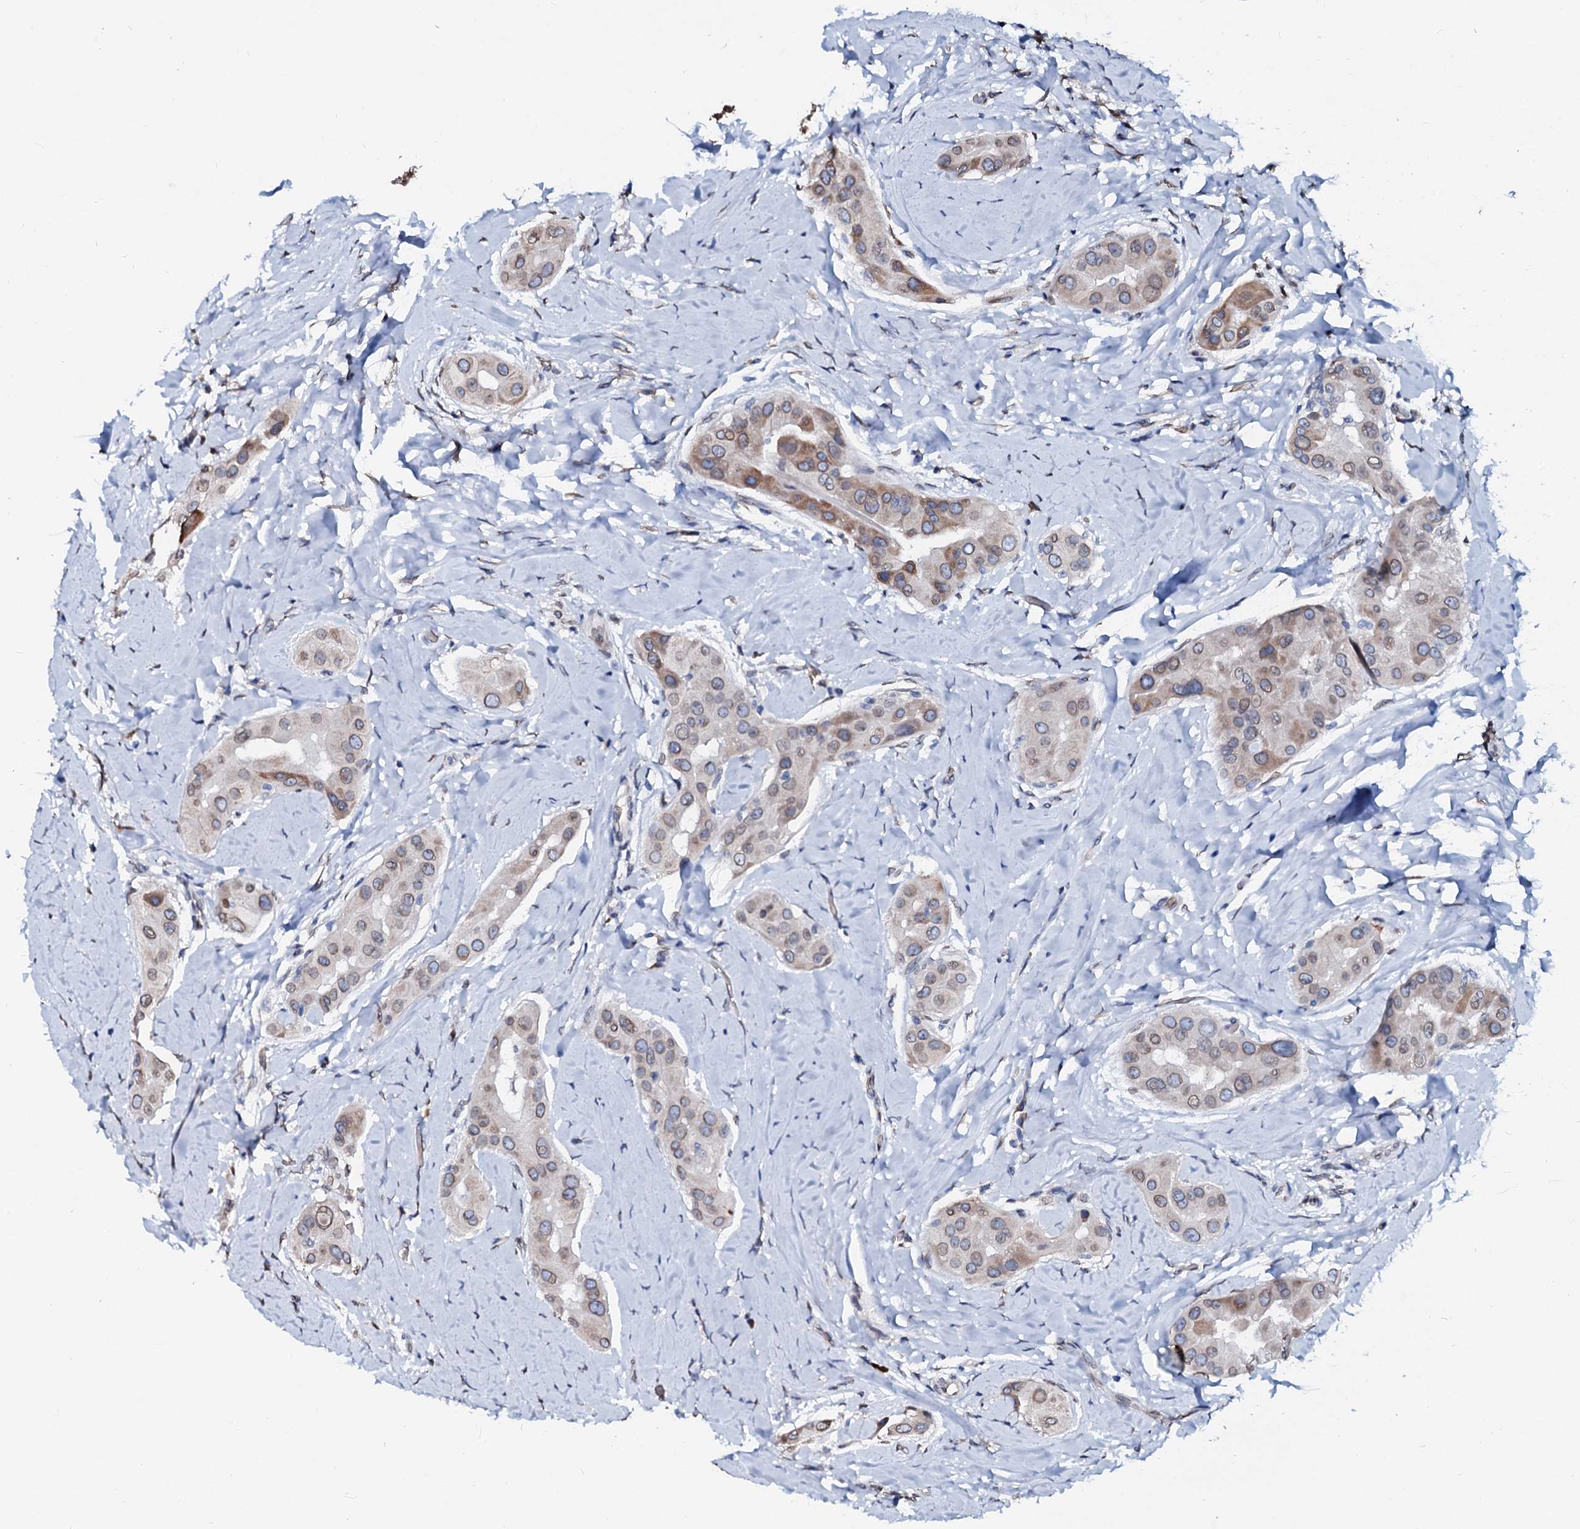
{"staining": {"intensity": "weak", "quantity": "25%-75%", "location": "cytoplasmic/membranous,nuclear"}, "tissue": "thyroid cancer", "cell_type": "Tumor cells", "image_type": "cancer", "snomed": [{"axis": "morphology", "description": "Papillary adenocarcinoma, NOS"}, {"axis": "topography", "description": "Thyroid gland"}], "caption": "This photomicrograph reveals thyroid papillary adenocarcinoma stained with immunohistochemistry (IHC) to label a protein in brown. The cytoplasmic/membranous and nuclear of tumor cells show weak positivity for the protein. Nuclei are counter-stained blue.", "gene": "NRP2", "patient": {"sex": "male", "age": 33}}